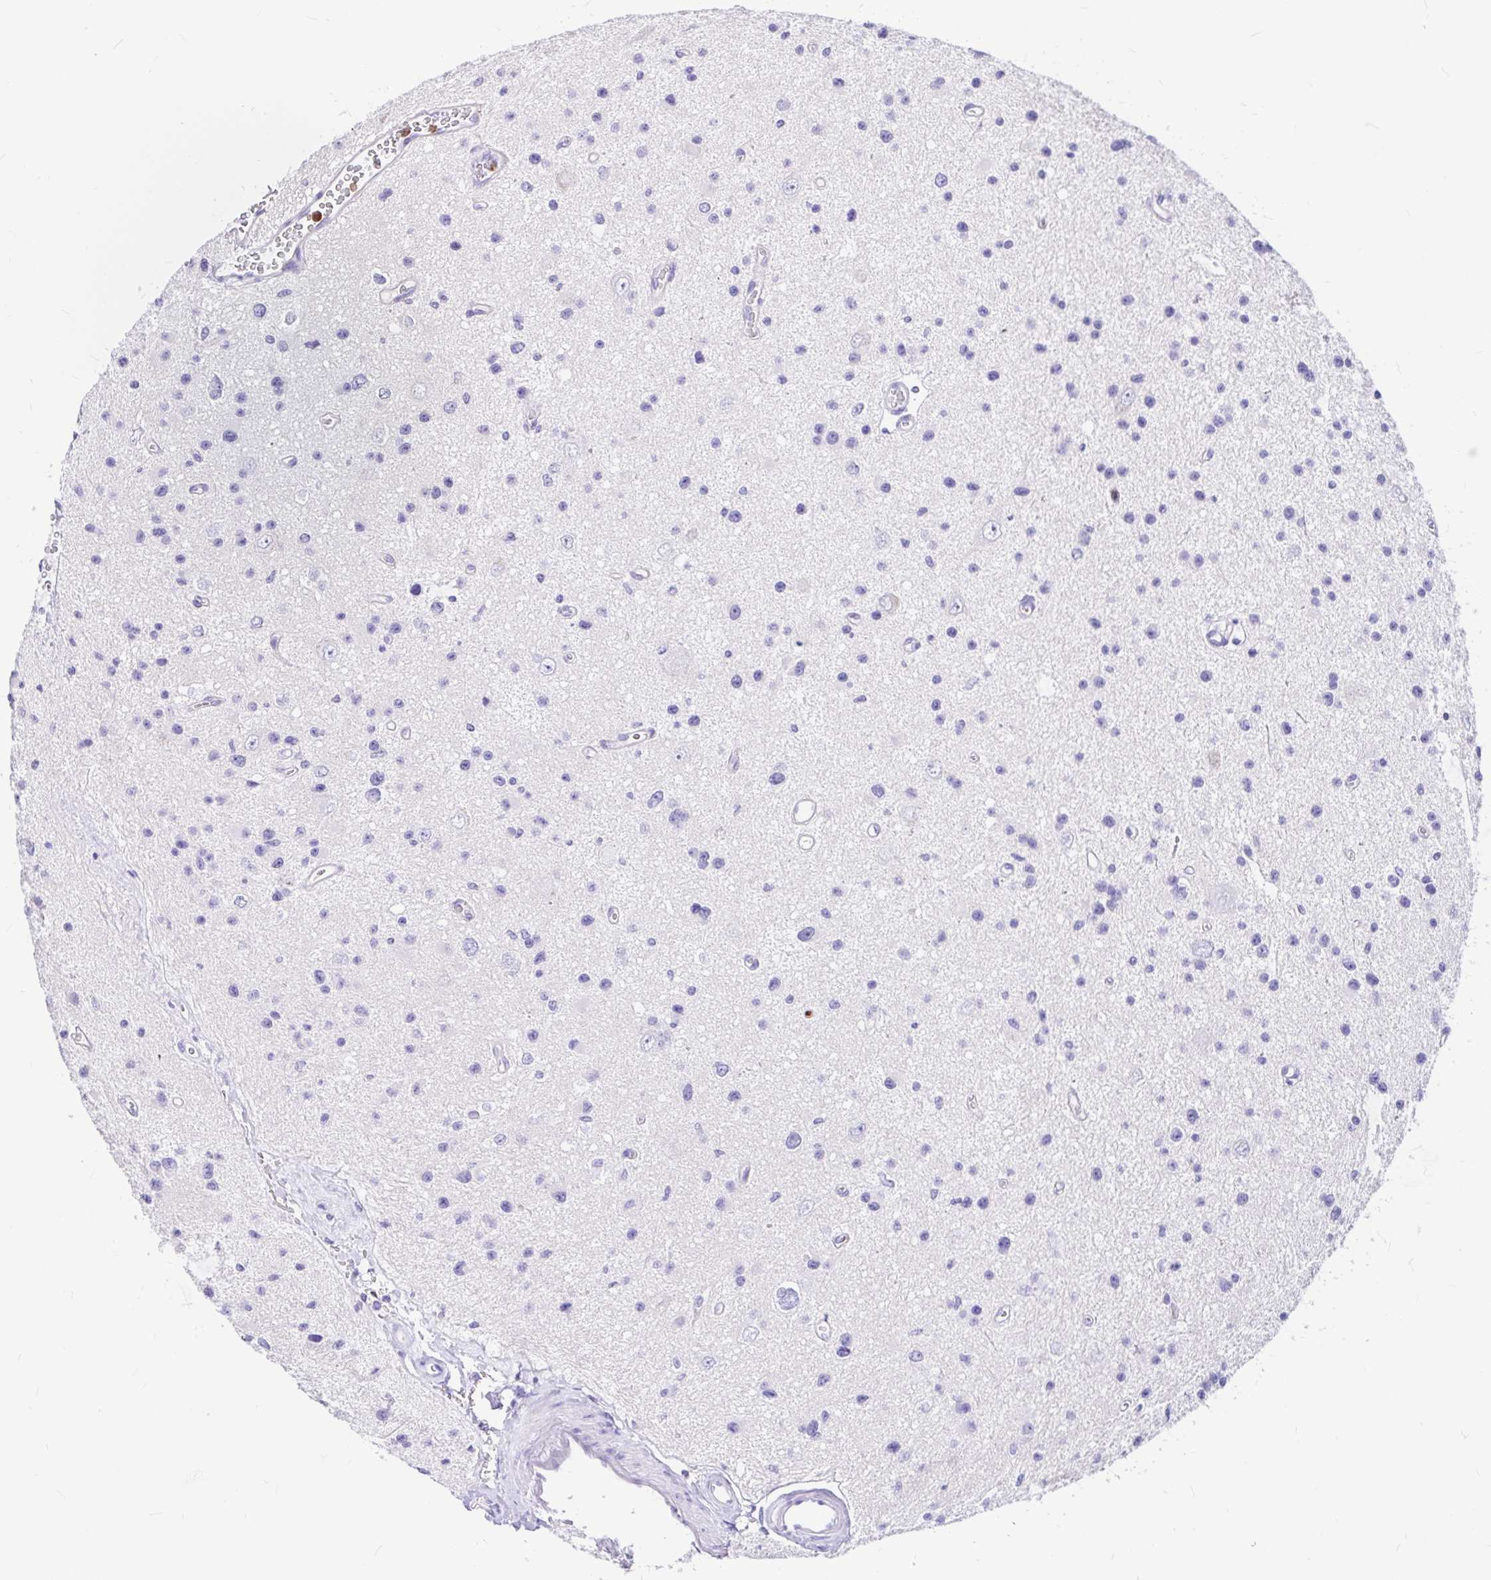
{"staining": {"intensity": "negative", "quantity": "none", "location": "none"}, "tissue": "glioma", "cell_type": "Tumor cells", "image_type": "cancer", "snomed": [{"axis": "morphology", "description": "Glioma, malignant, Low grade"}, {"axis": "topography", "description": "Brain"}], "caption": "A high-resolution photomicrograph shows immunohistochemistry staining of glioma, which reveals no significant expression in tumor cells.", "gene": "CLEC1B", "patient": {"sex": "male", "age": 43}}